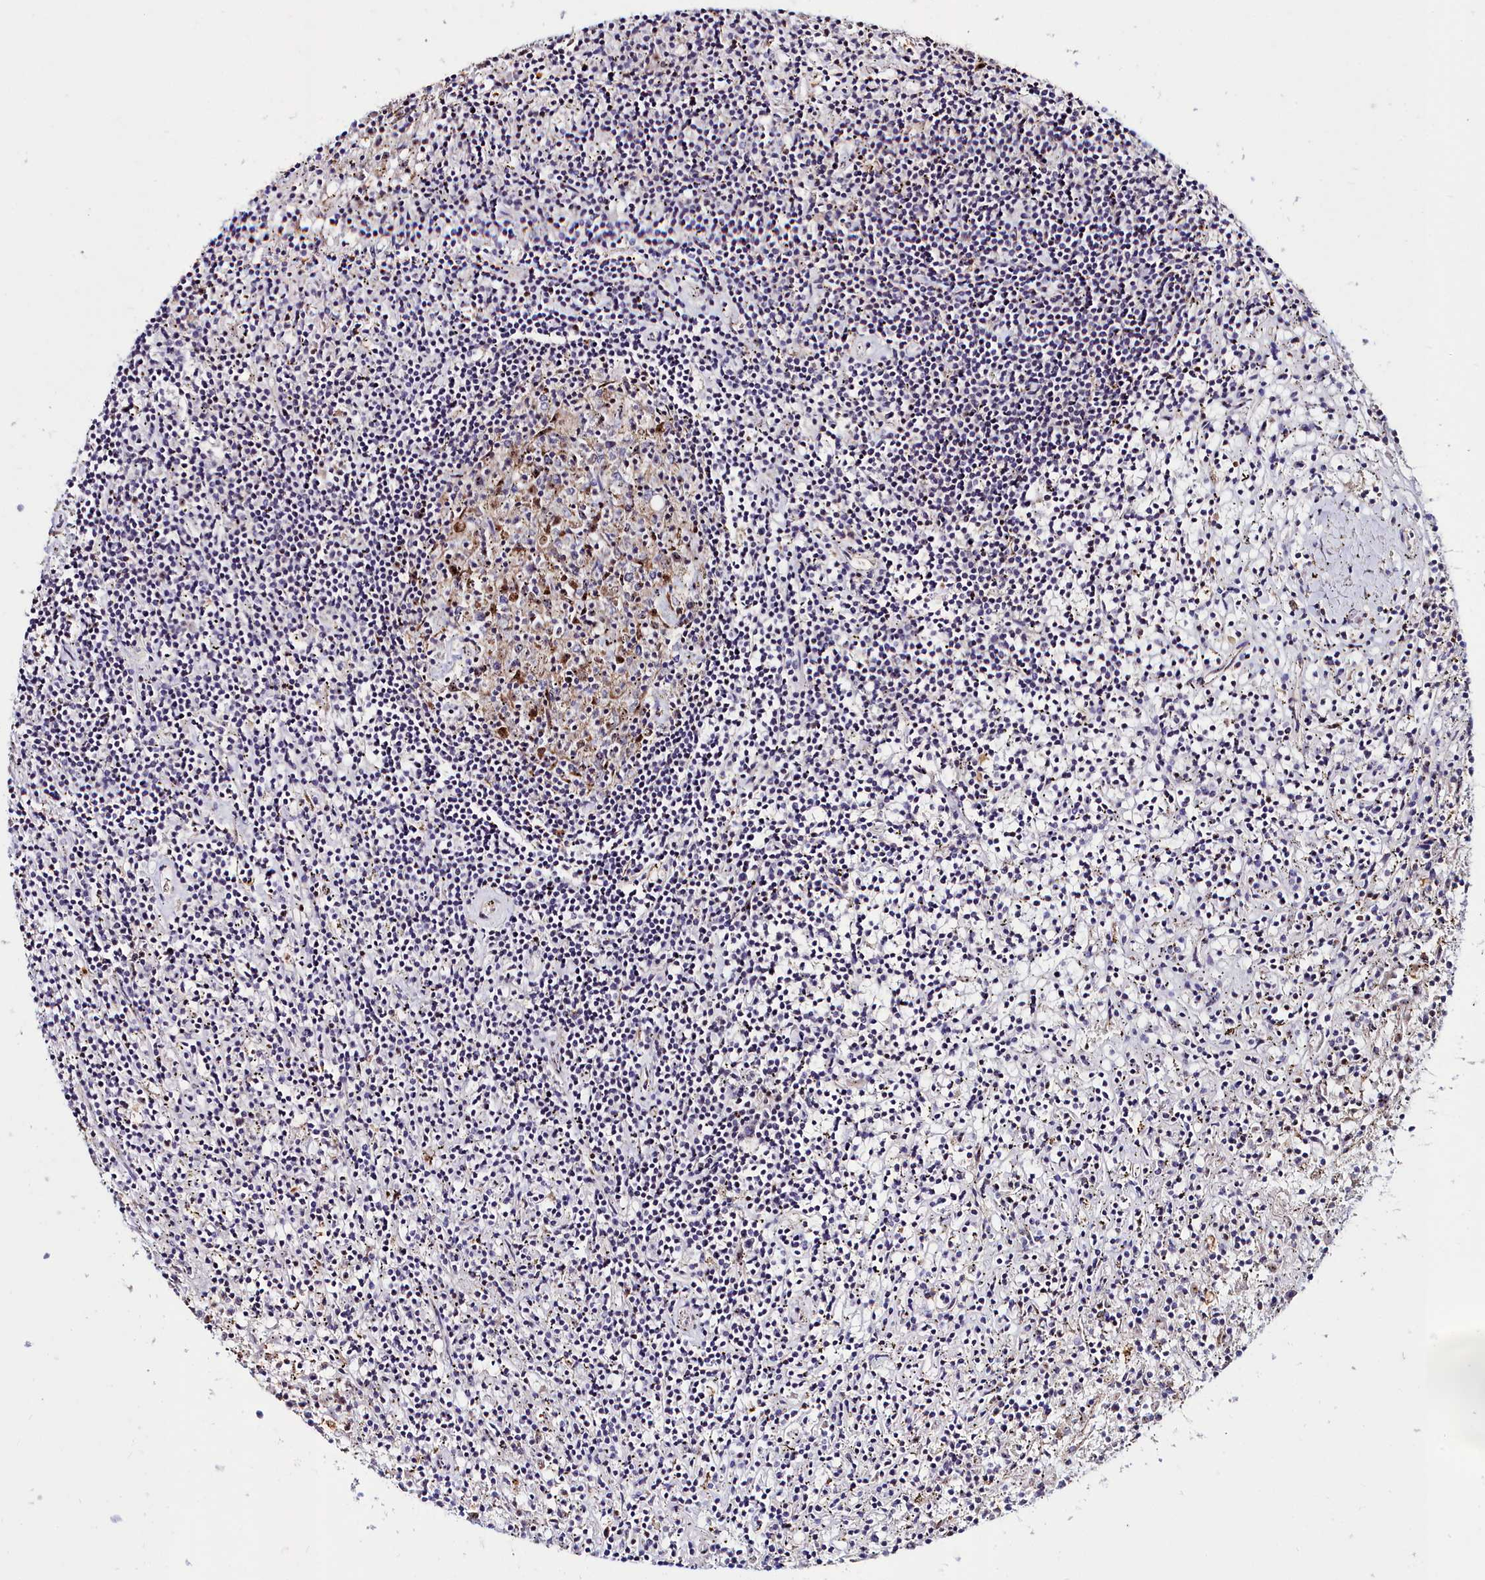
{"staining": {"intensity": "negative", "quantity": "none", "location": "none"}, "tissue": "lymphoma", "cell_type": "Tumor cells", "image_type": "cancer", "snomed": [{"axis": "morphology", "description": "Malignant lymphoma, non-Hodgkin's type, Low grade"}, {"axis": "topography", "description": "Spleen"}], "caption": "An IHC histopathology image of low-grade malignant lymphoma, non-Hodgkin's type is shown. There is no staining in tumor cells of low-grade malignant lymphoma, non-Hodgkin's type.", "gene": "AMBRA1", "patient": {"sex": "male", "age": 76}}